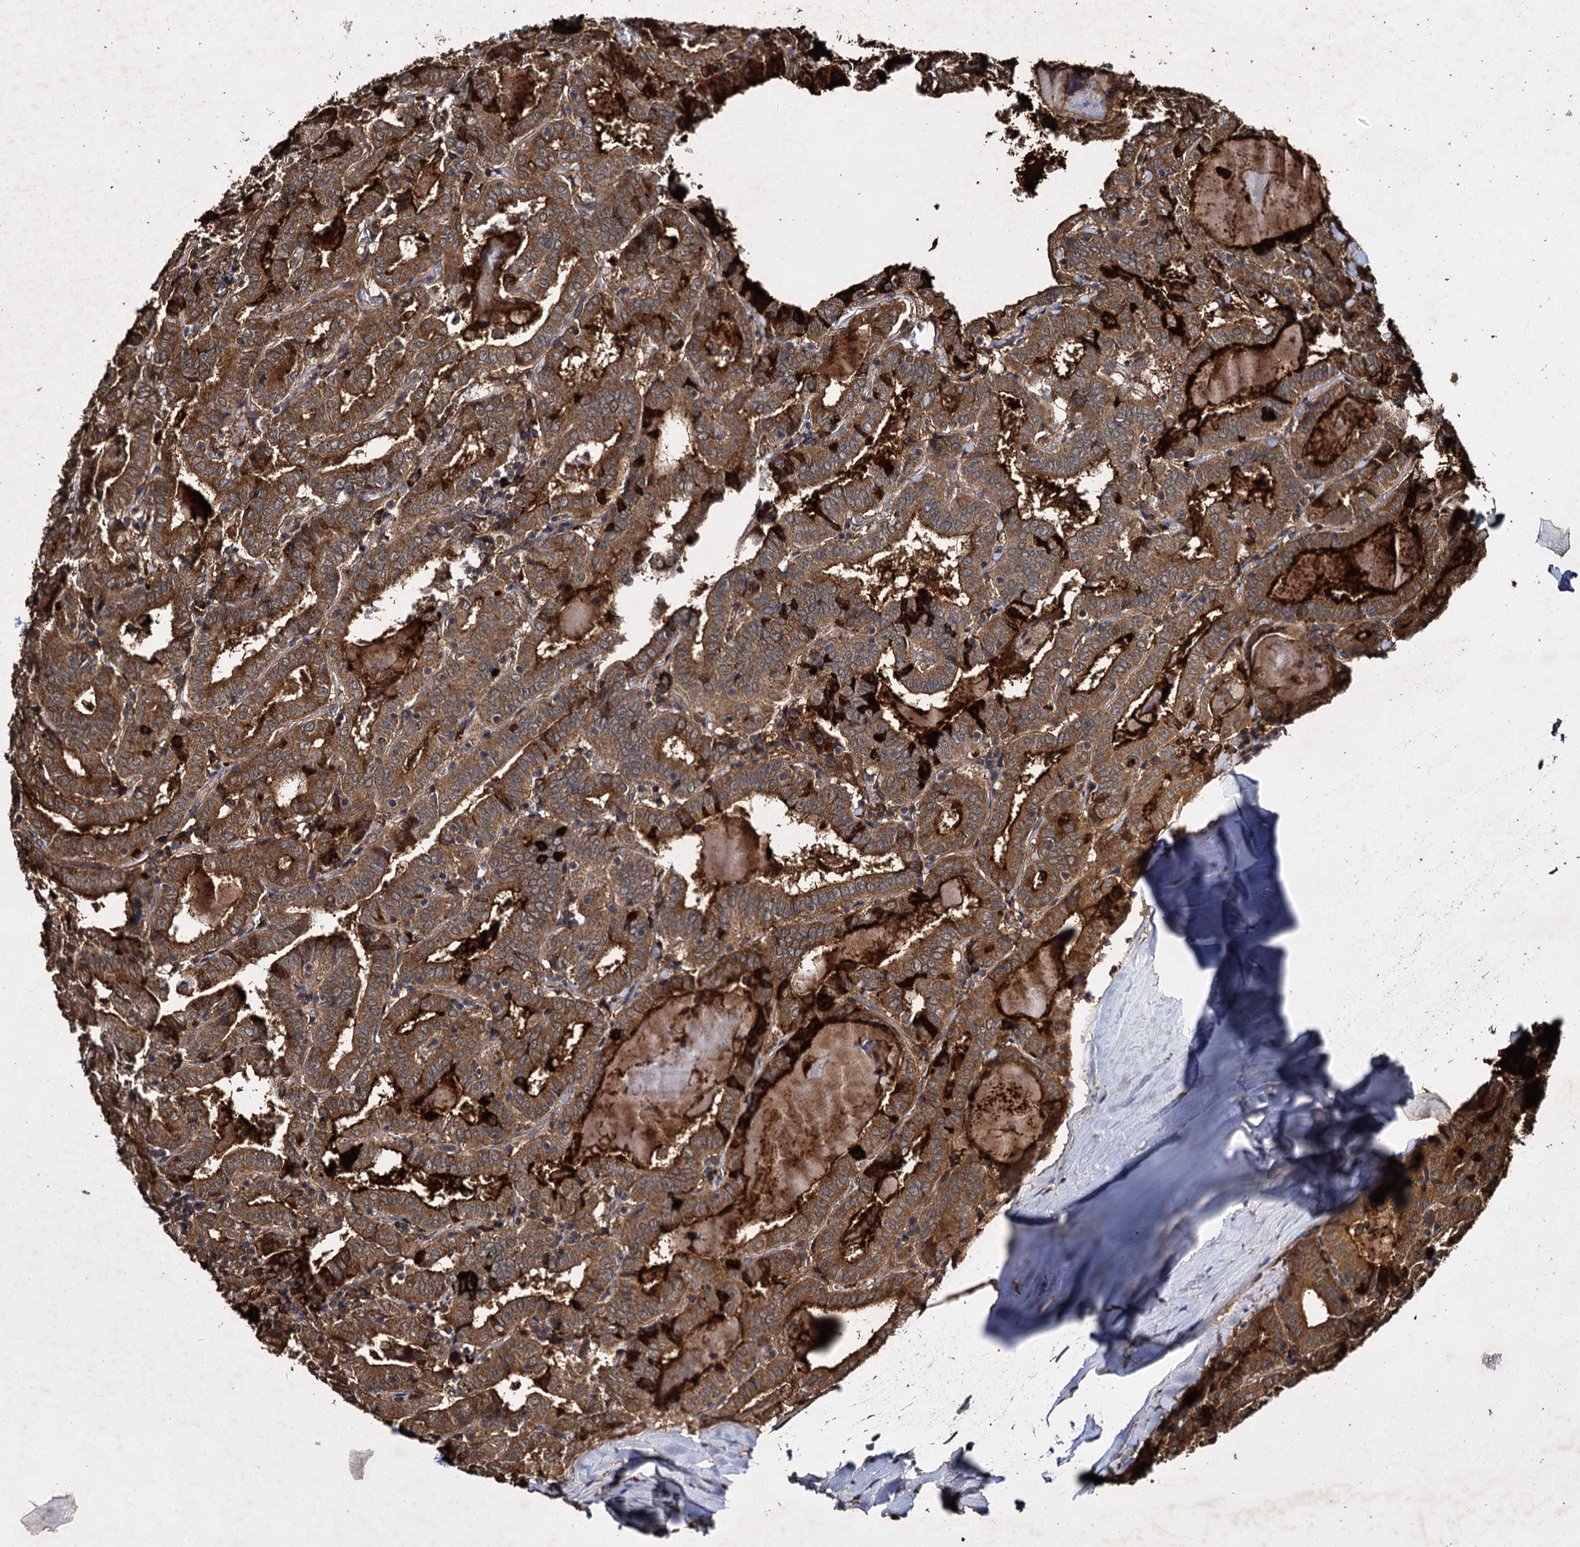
{"staining": {"intensity": "strong", "quantity": ">75%", "location": "cytoplasmic/membranous"}, "tissue": "thyroid cancer", "cell_type": "Tumor cells", "image_type": "cancer", "snomed": [{"axis": "morphology", "description": "Papillary adenocarcinoma, NOS"}, {"axis": "topography", "description": "Thyroid gland"}], "caption": "A brown stain shows strong cytoplasmic/membranous positivity of a protein in papillary adenocarcinoma (thyroid) tumor cells.", "gene": "SLC46A3", "patient": {"sex": "female", "age": 72}}